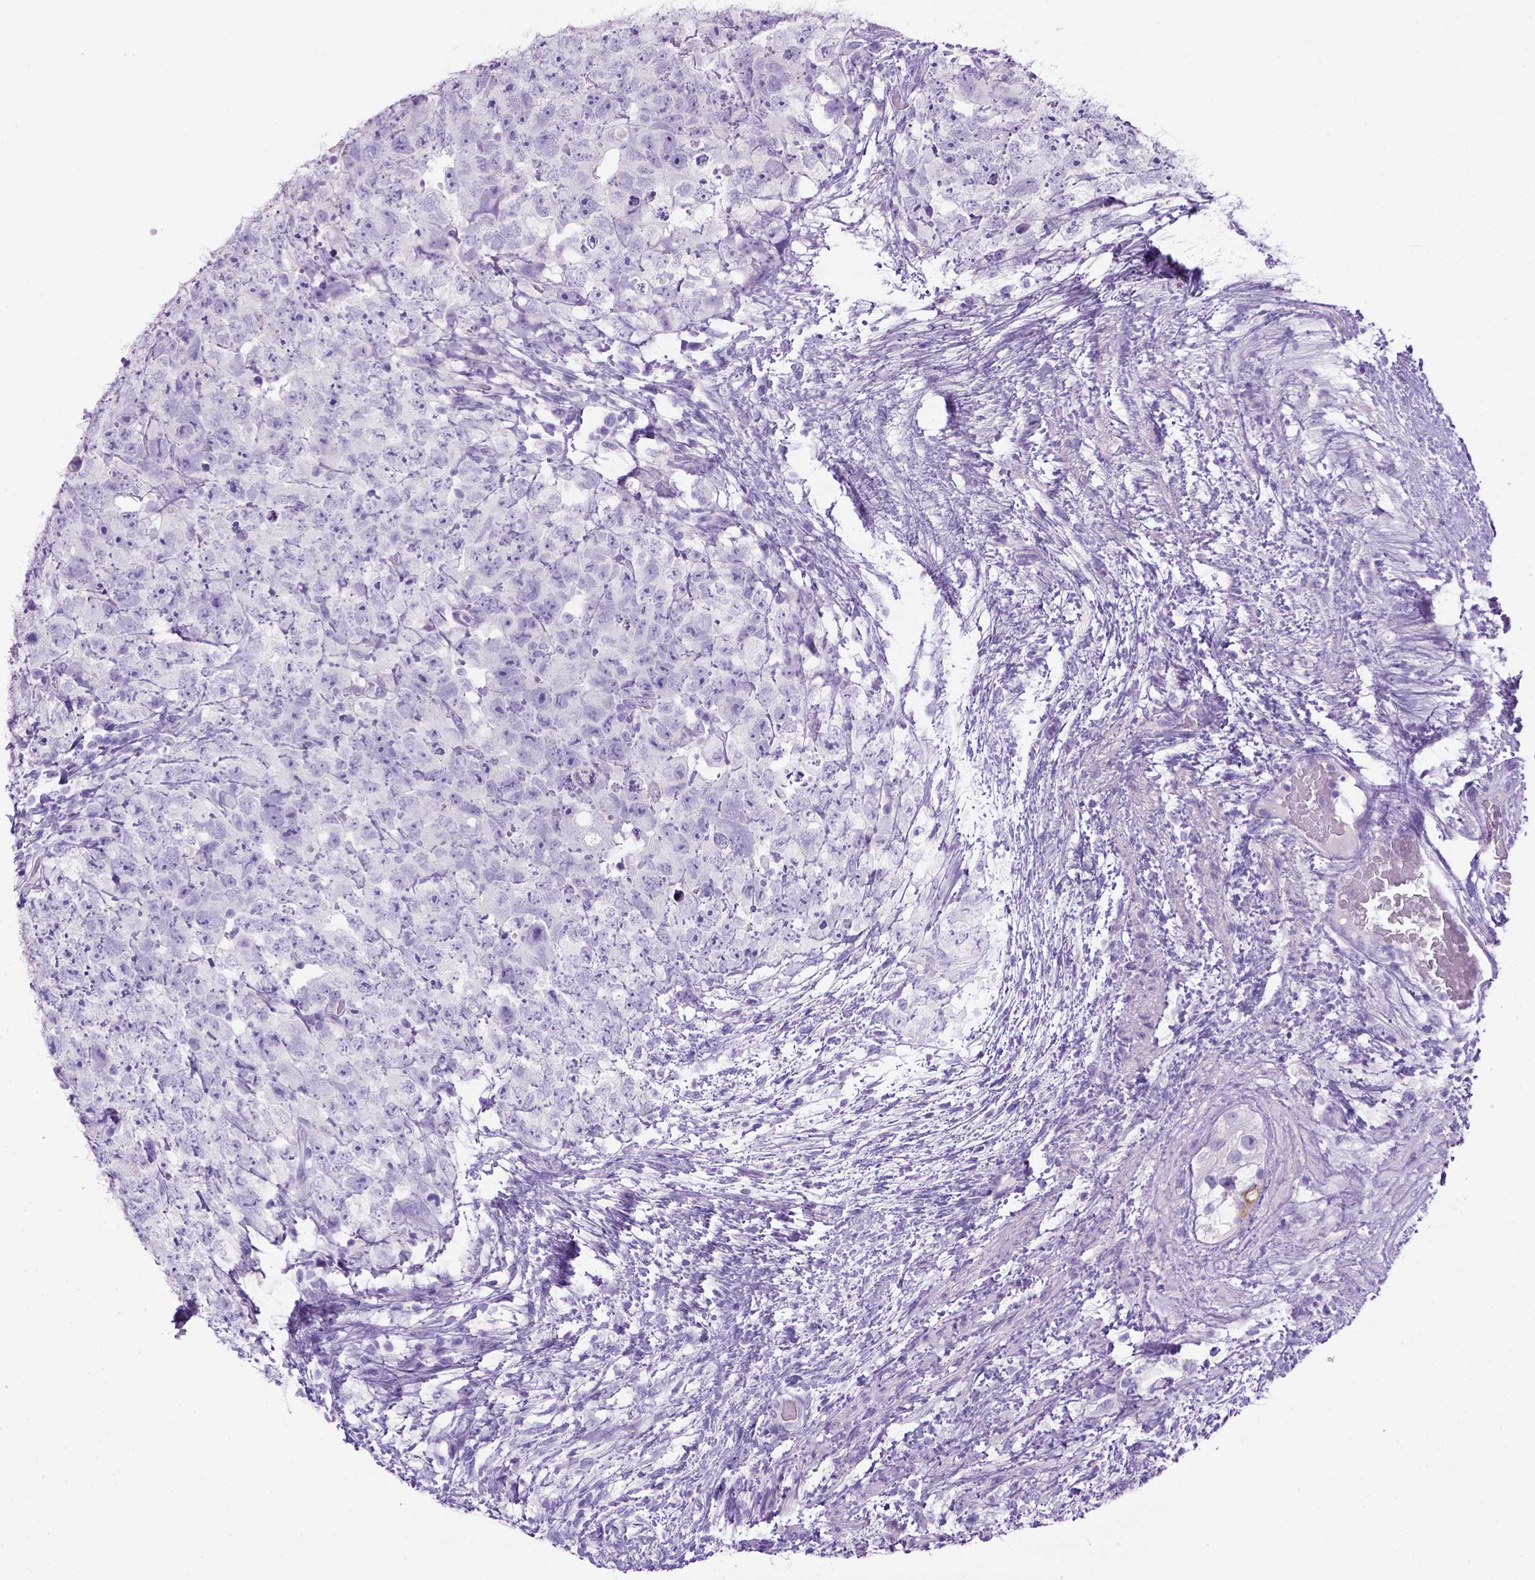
{"staining": {"intensity": "negative", "quantity": "none", "location": "none"}, "tissue": "testis cancer", "cell_type": "Tumor cells", "image_type": "cancer", "snomed": [{"axis": "morphology", "description": "Carcinoma, Embryonal, NOS"}, {"axis": "topography", "description": "Testis"}], "caption": "A photomicrograph of human testis embryonal carcinoma is negative for staining in tumor cells. The staining was performed using DAB to visualize the protein expression in brown, while the nuclei were stained in blue with hematoxylin (Magnification: 20x).", "gene": "KRT71", "patient": {"sex": "male", "age": 24}}